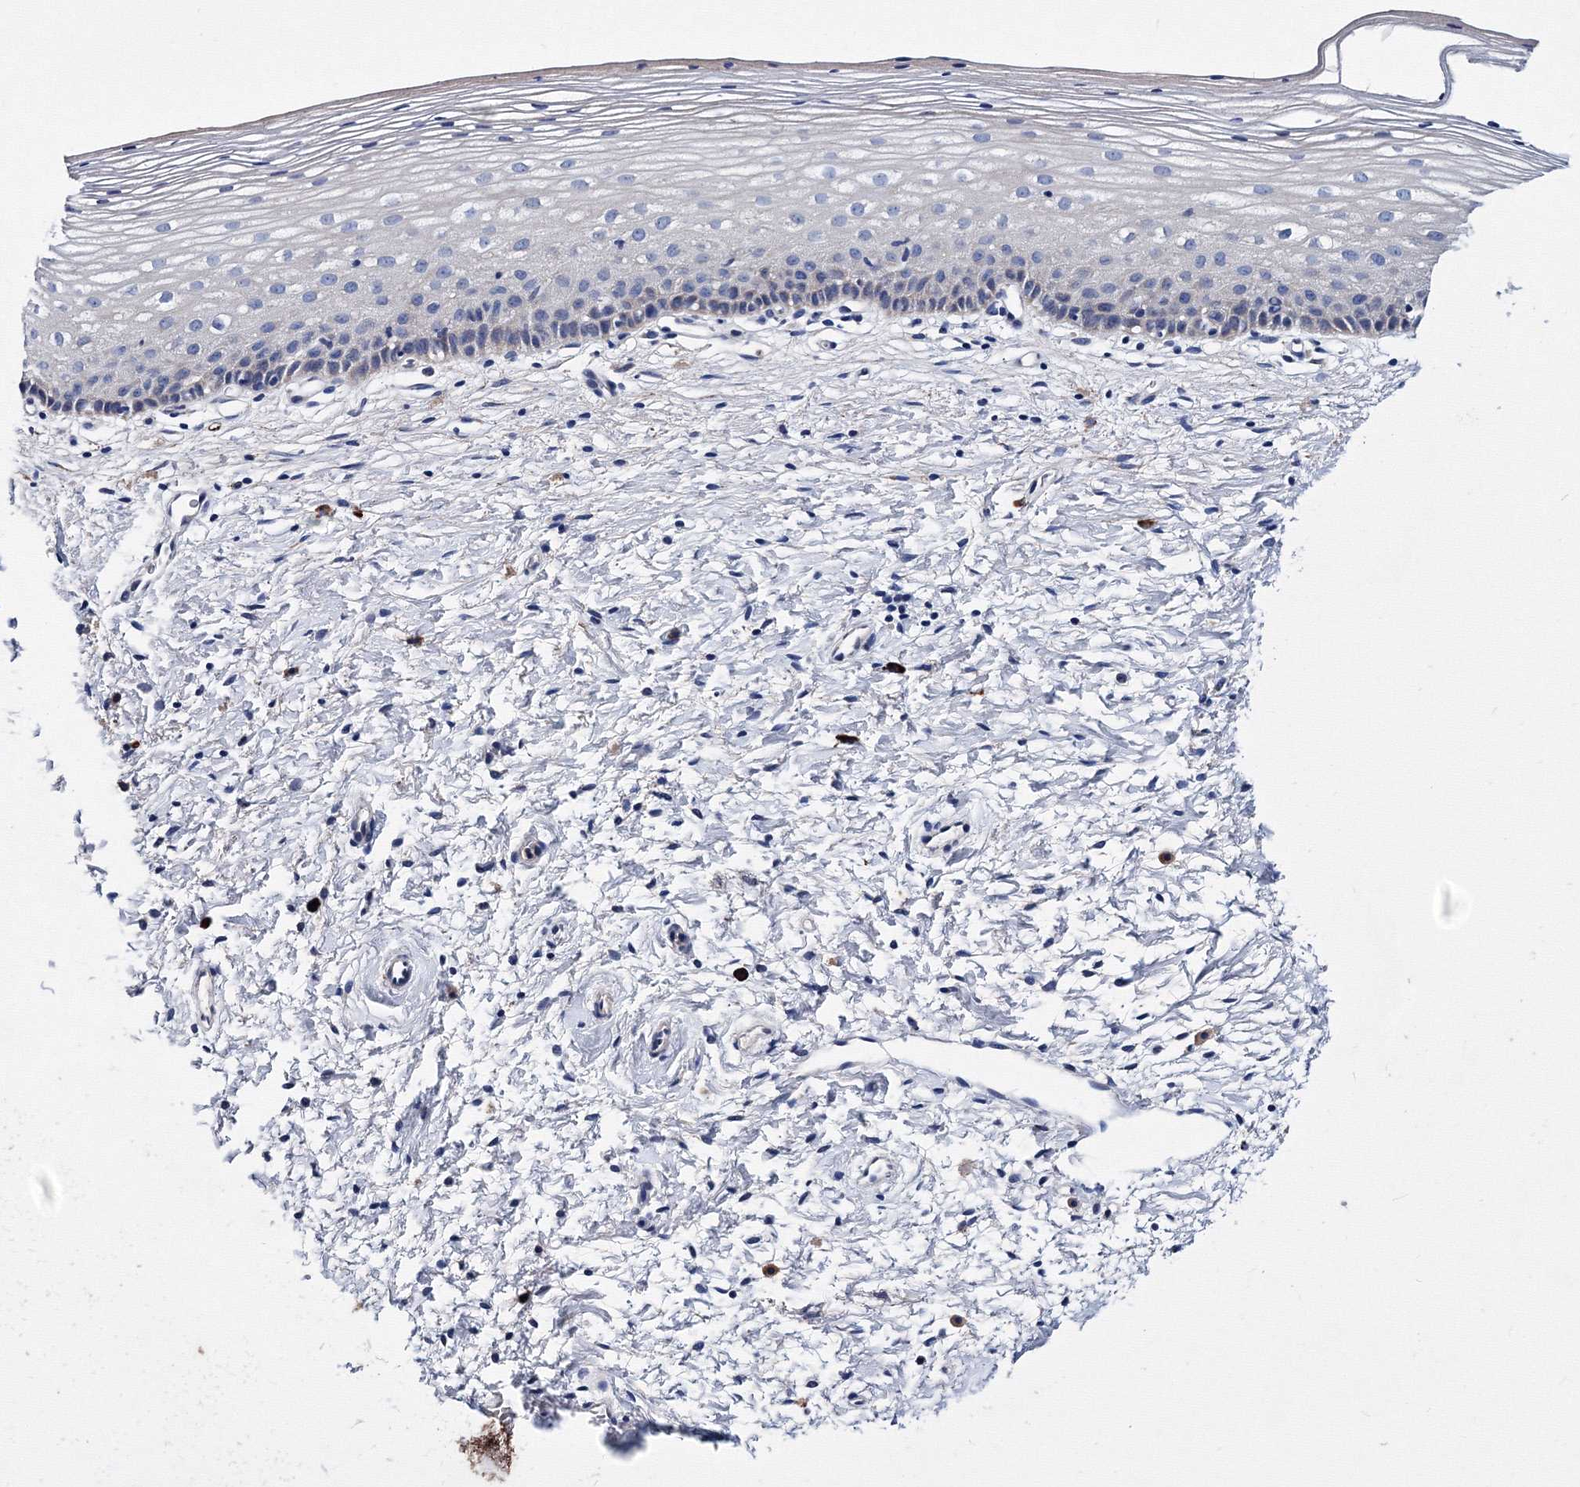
{"staining": {"intensity": "negative", "quantity": "none", "location": "none"}, "tissue": "cervix", "cell_type": "Glandular cells", "image_type": "normal", "snomed": [{"axis": "morphology", "description": "Normal tissue, NOS"}, {"axis": "topography", "description": "Cervix"}], "caption": "Immunohistochemistry histopathology image of unremarkable cervix: cervix stained with DAB (3,3'-diaminobenzidine) displays no significant protein positivity in glandular cells. (DAB IHC visualized using brightfield microscopy, high magnification).", "gene": "TRPM2", "patient": {"sex": "female", "age": 72}}